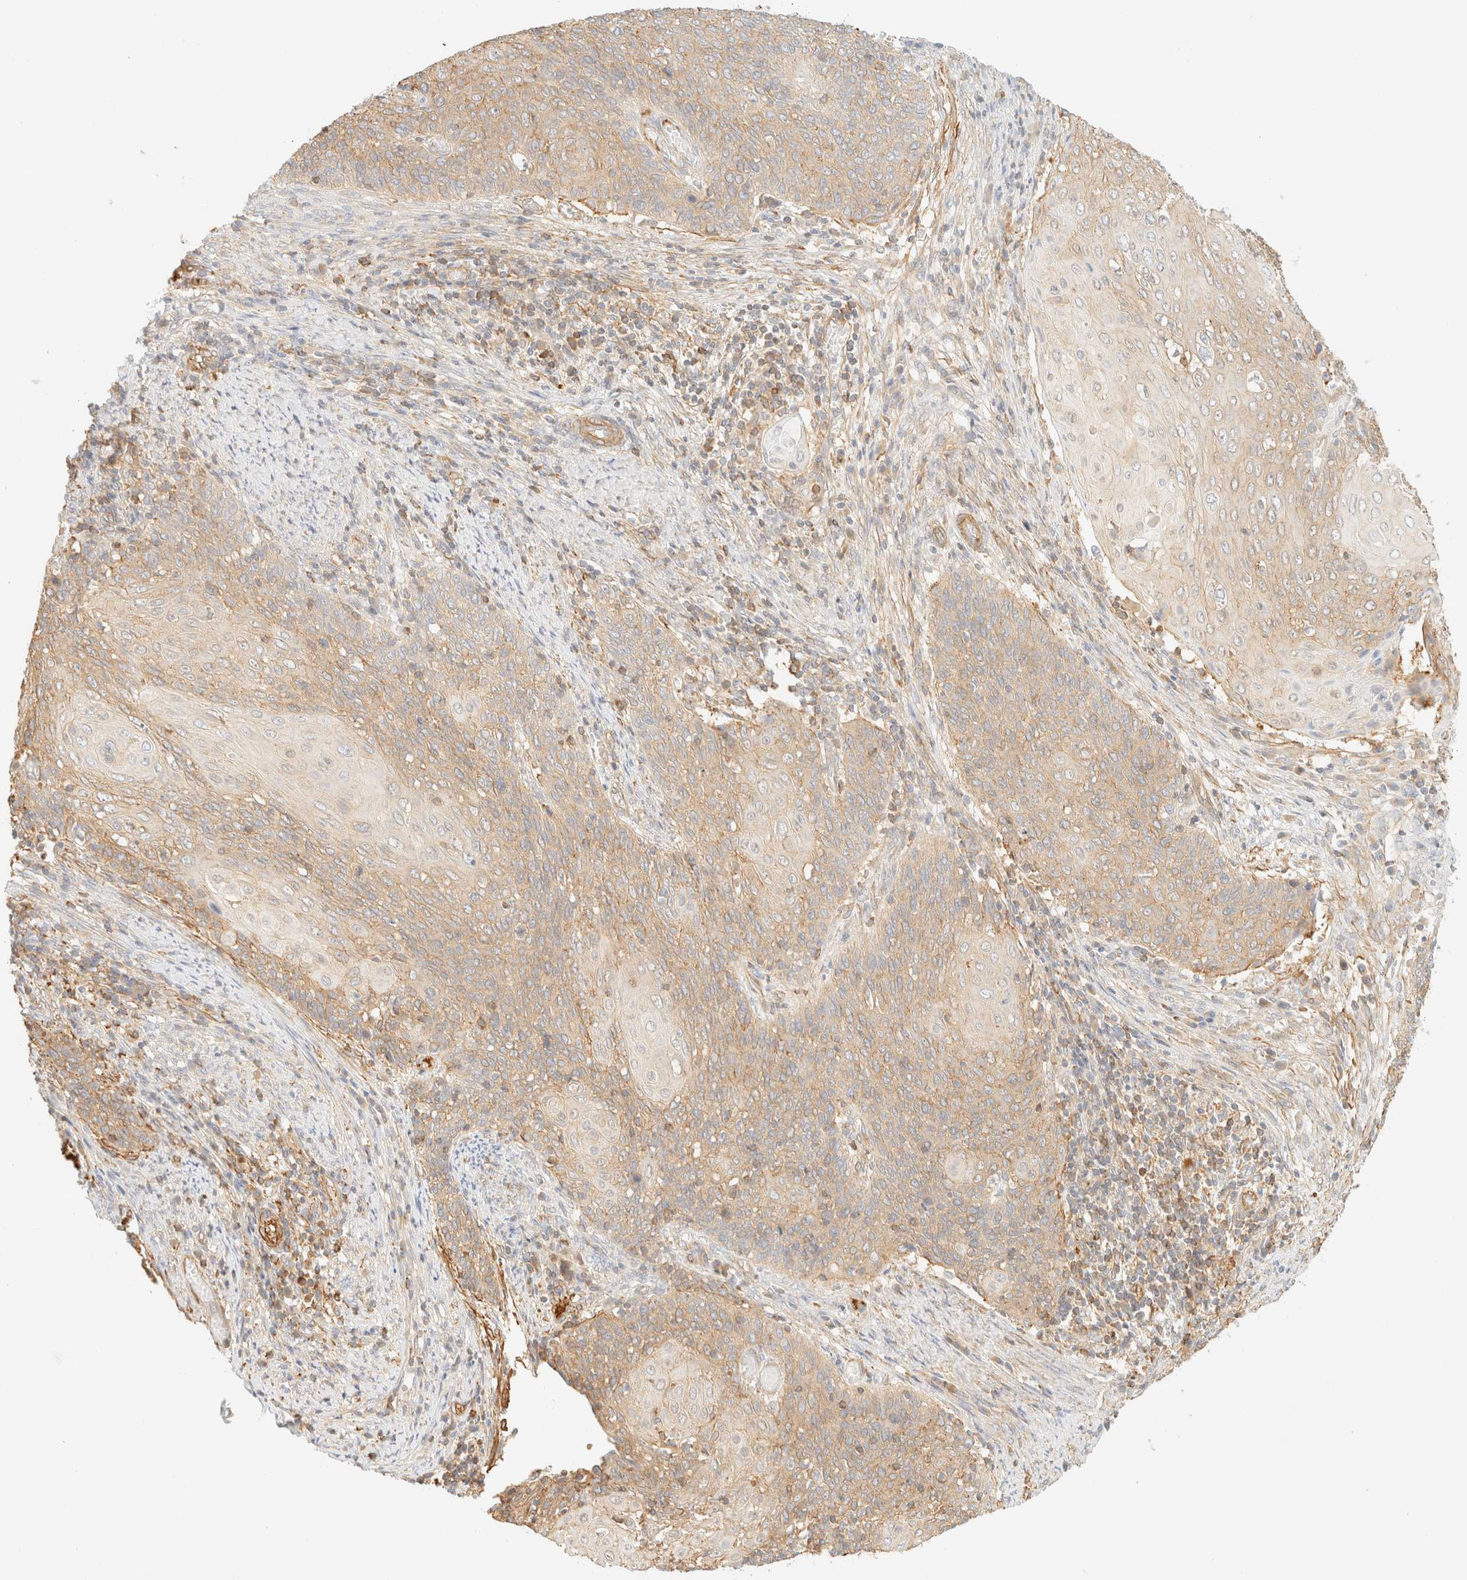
{"staining": {"intensity": "moderate", "quantity": ">75%", "location": "cytoplasmic/membranous"}, "tissue": "cervical cancer", "cell_type": "Tumor cells", "image_type": "cancer", "snomed": [{"axis": "morphology", "description": "Squamous cell carcinoma, NOS"}, {"axis": "topography", "description": "Cervix"}], "caption": "Protein staining by IHC displays moderate cytoplasmic/membranous staining in about >75% of tumor cells in squamous cell carcinoma (cervical).", "gene": "OTOP2", "patient": {"sex": "female", "age": 39}}